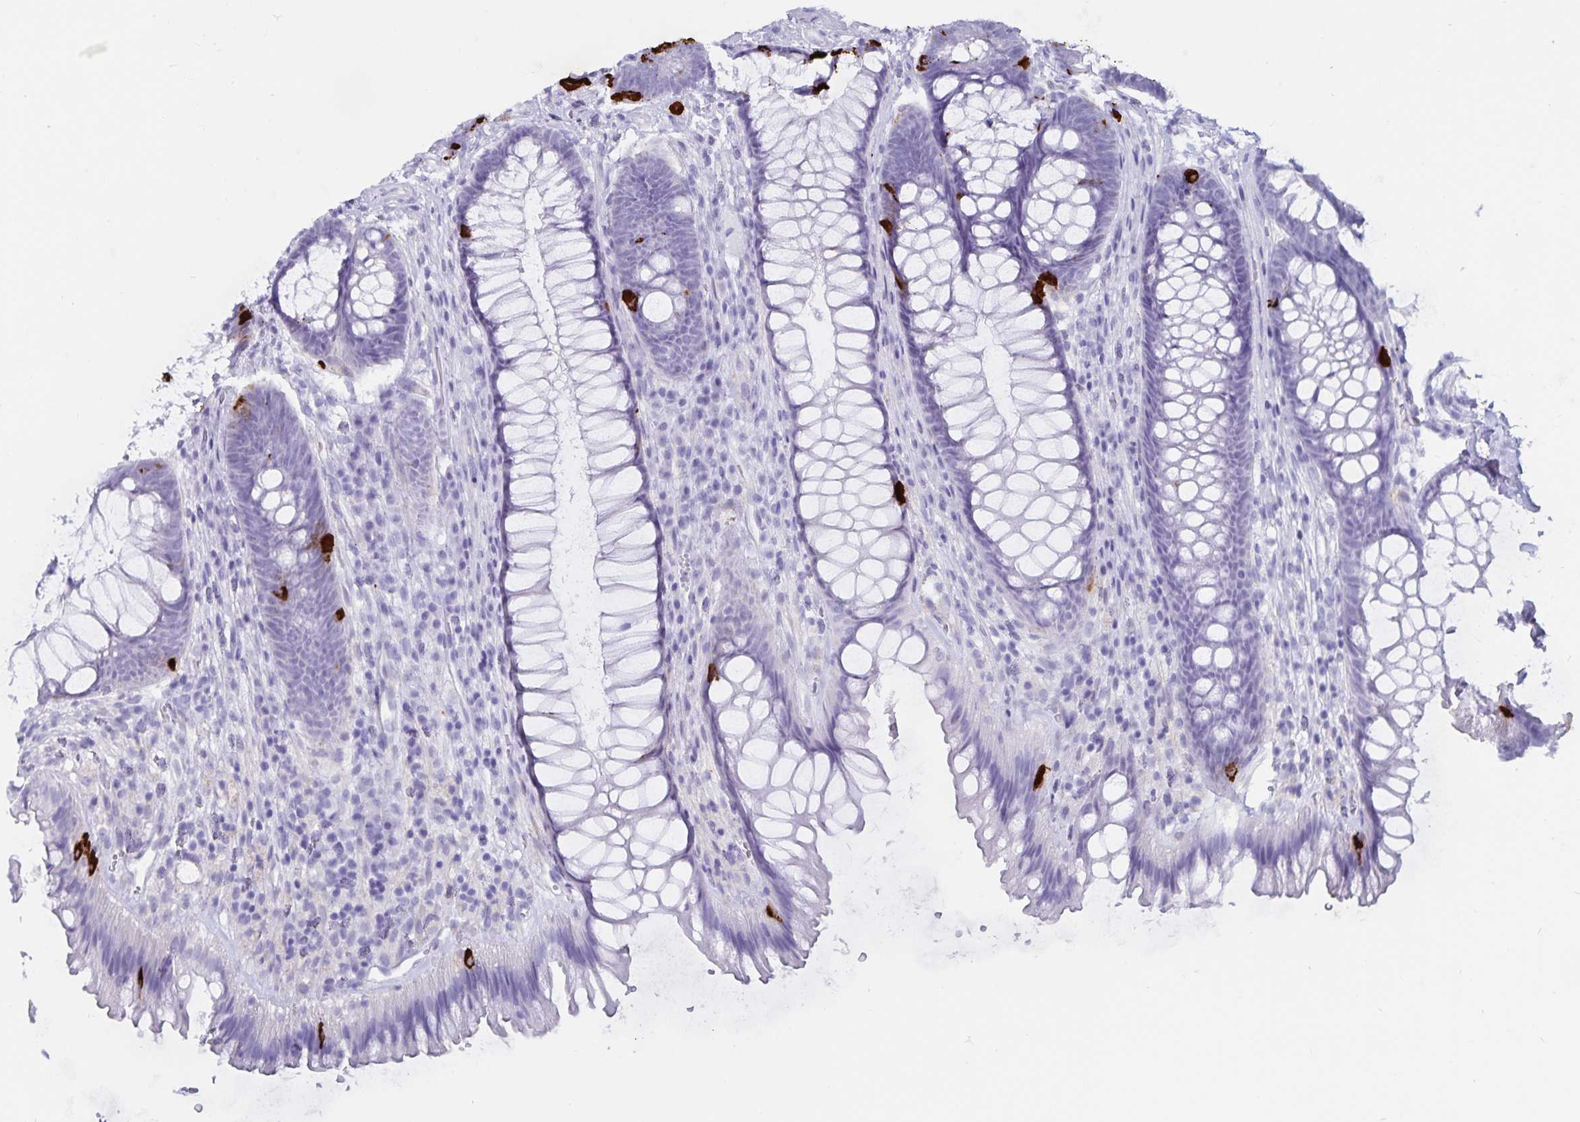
{"staining": {"intensity": "strong", "quantity": "<25%", "location": "cytoplasmic/membranous"}, "tissue": "rectum", "cell_type": "Glandular cells", "image_type": "normal", "snomed": [{"axis": "morphology", "description": "Normal tissue, NOS"}, {"axis": "topography", "description": "Rectum"}], "caption": "The image shows staining of unremarkable rectum, revealing strong cytoplasmic/membranous protein positivity (brown color) within glandular cells.", "gene": "GPR137", "patient": {"sex": "male", "age": 53}}